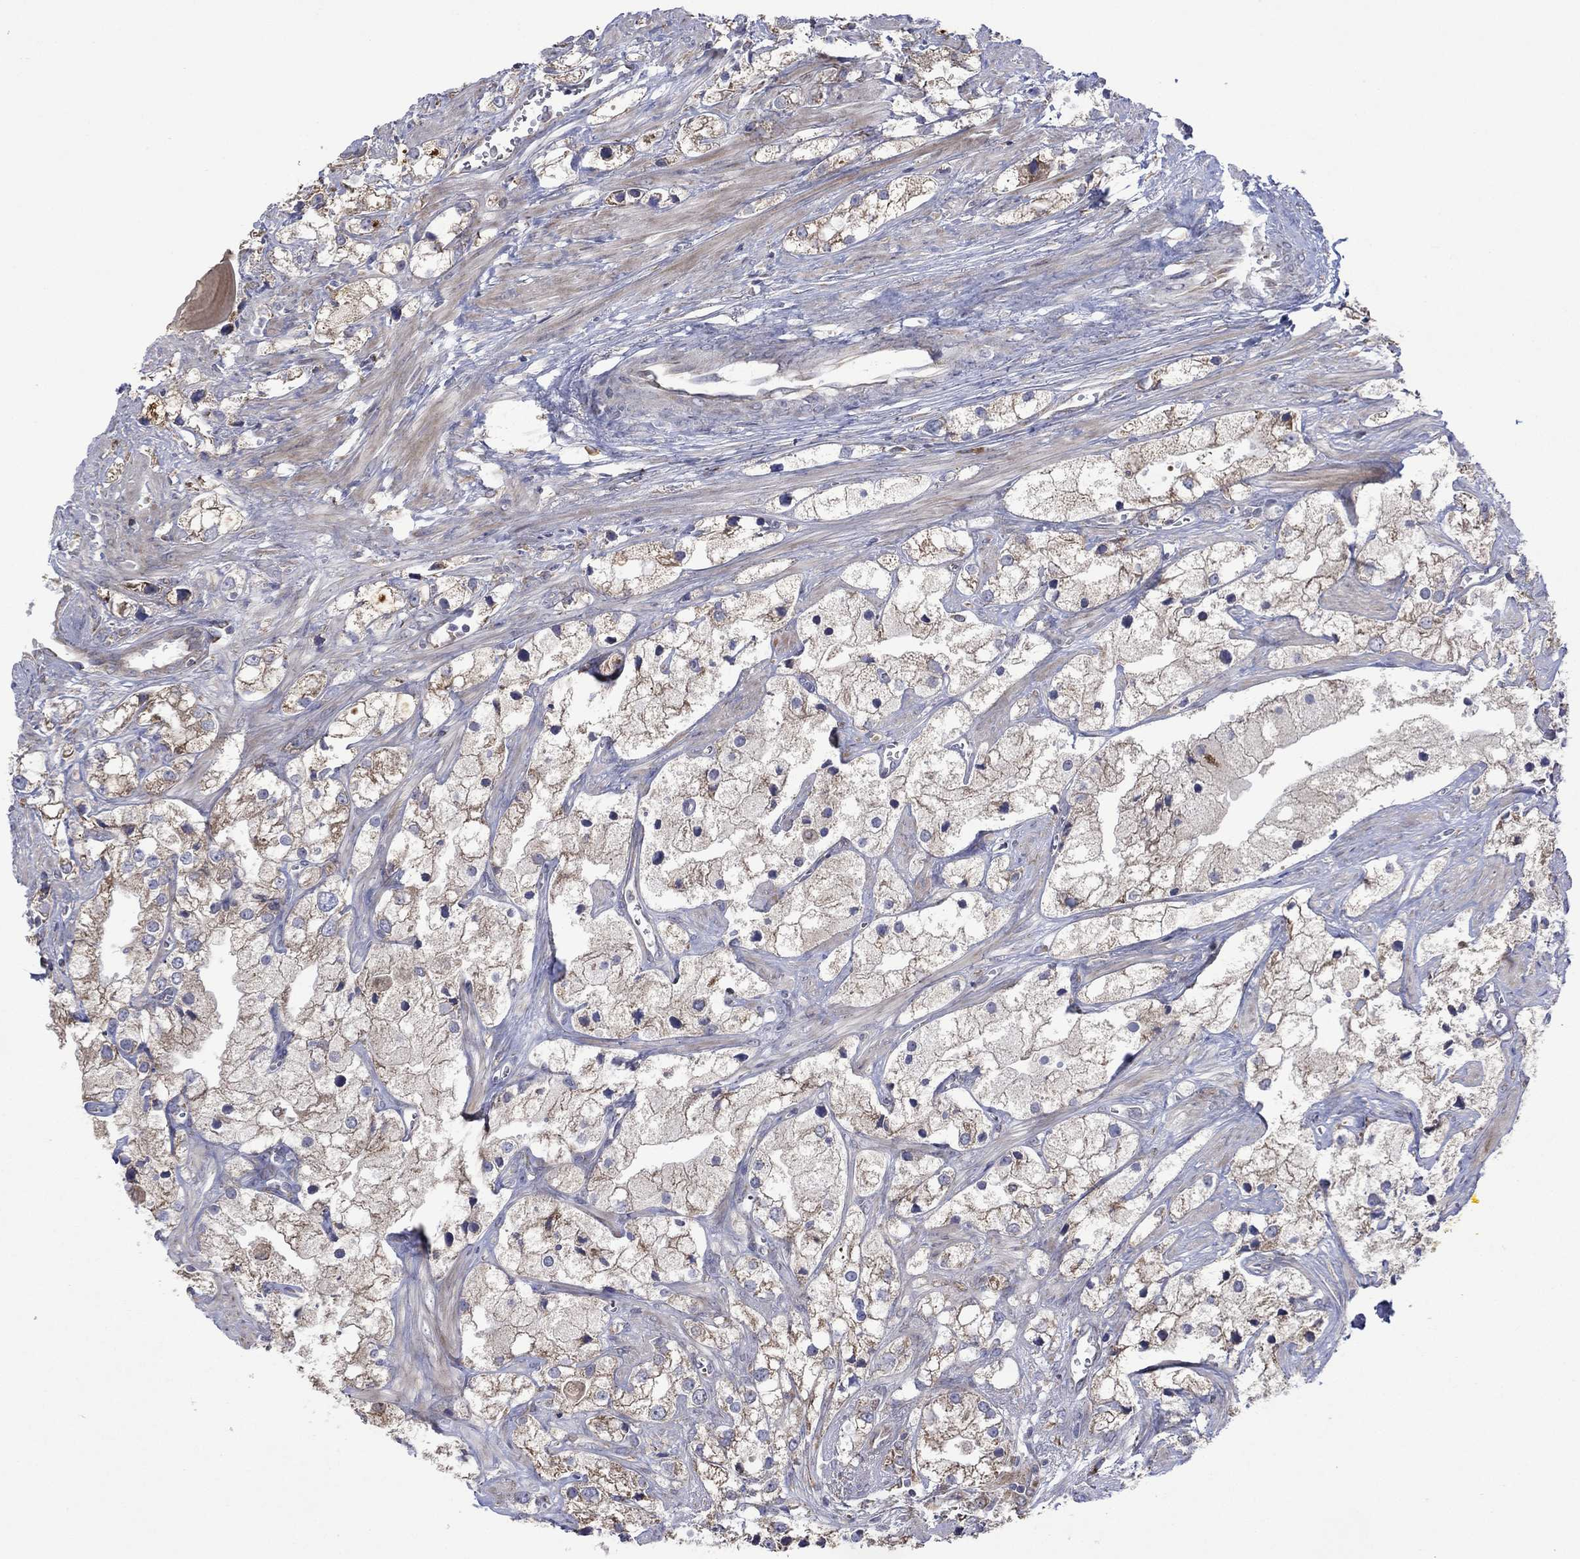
{"staining": {"intensity": "moderate", "quantity": "<25%", "location": "cytoplasmic/membranous"}, "tissue": "prostate cancer", "cell_type": "Tumor cells", "image_type": "cancer", "snomed": [{"axis": "morphology", "description": "Adenocarcinoma, NOS"}, {"axis": "topography", "description": "Prostate and seminal vesicle, NOS"}, {"axis": "topography", "description": "Prostate"}], "caption": "Immunohistochemistry (IHC) staining of prostate cancer, which shows low levels of moderate cytoplasmic/membranous positivity in about <25% of tumor cells indicating moderate cytoplasmic/membranous protein staining. The staining was performed using DAB (brown) for protein detection and nuclei were counterstained in hematoxylin (blue).", "gene": "FURIN", "patient": {"sex": "male", "age": 79}}